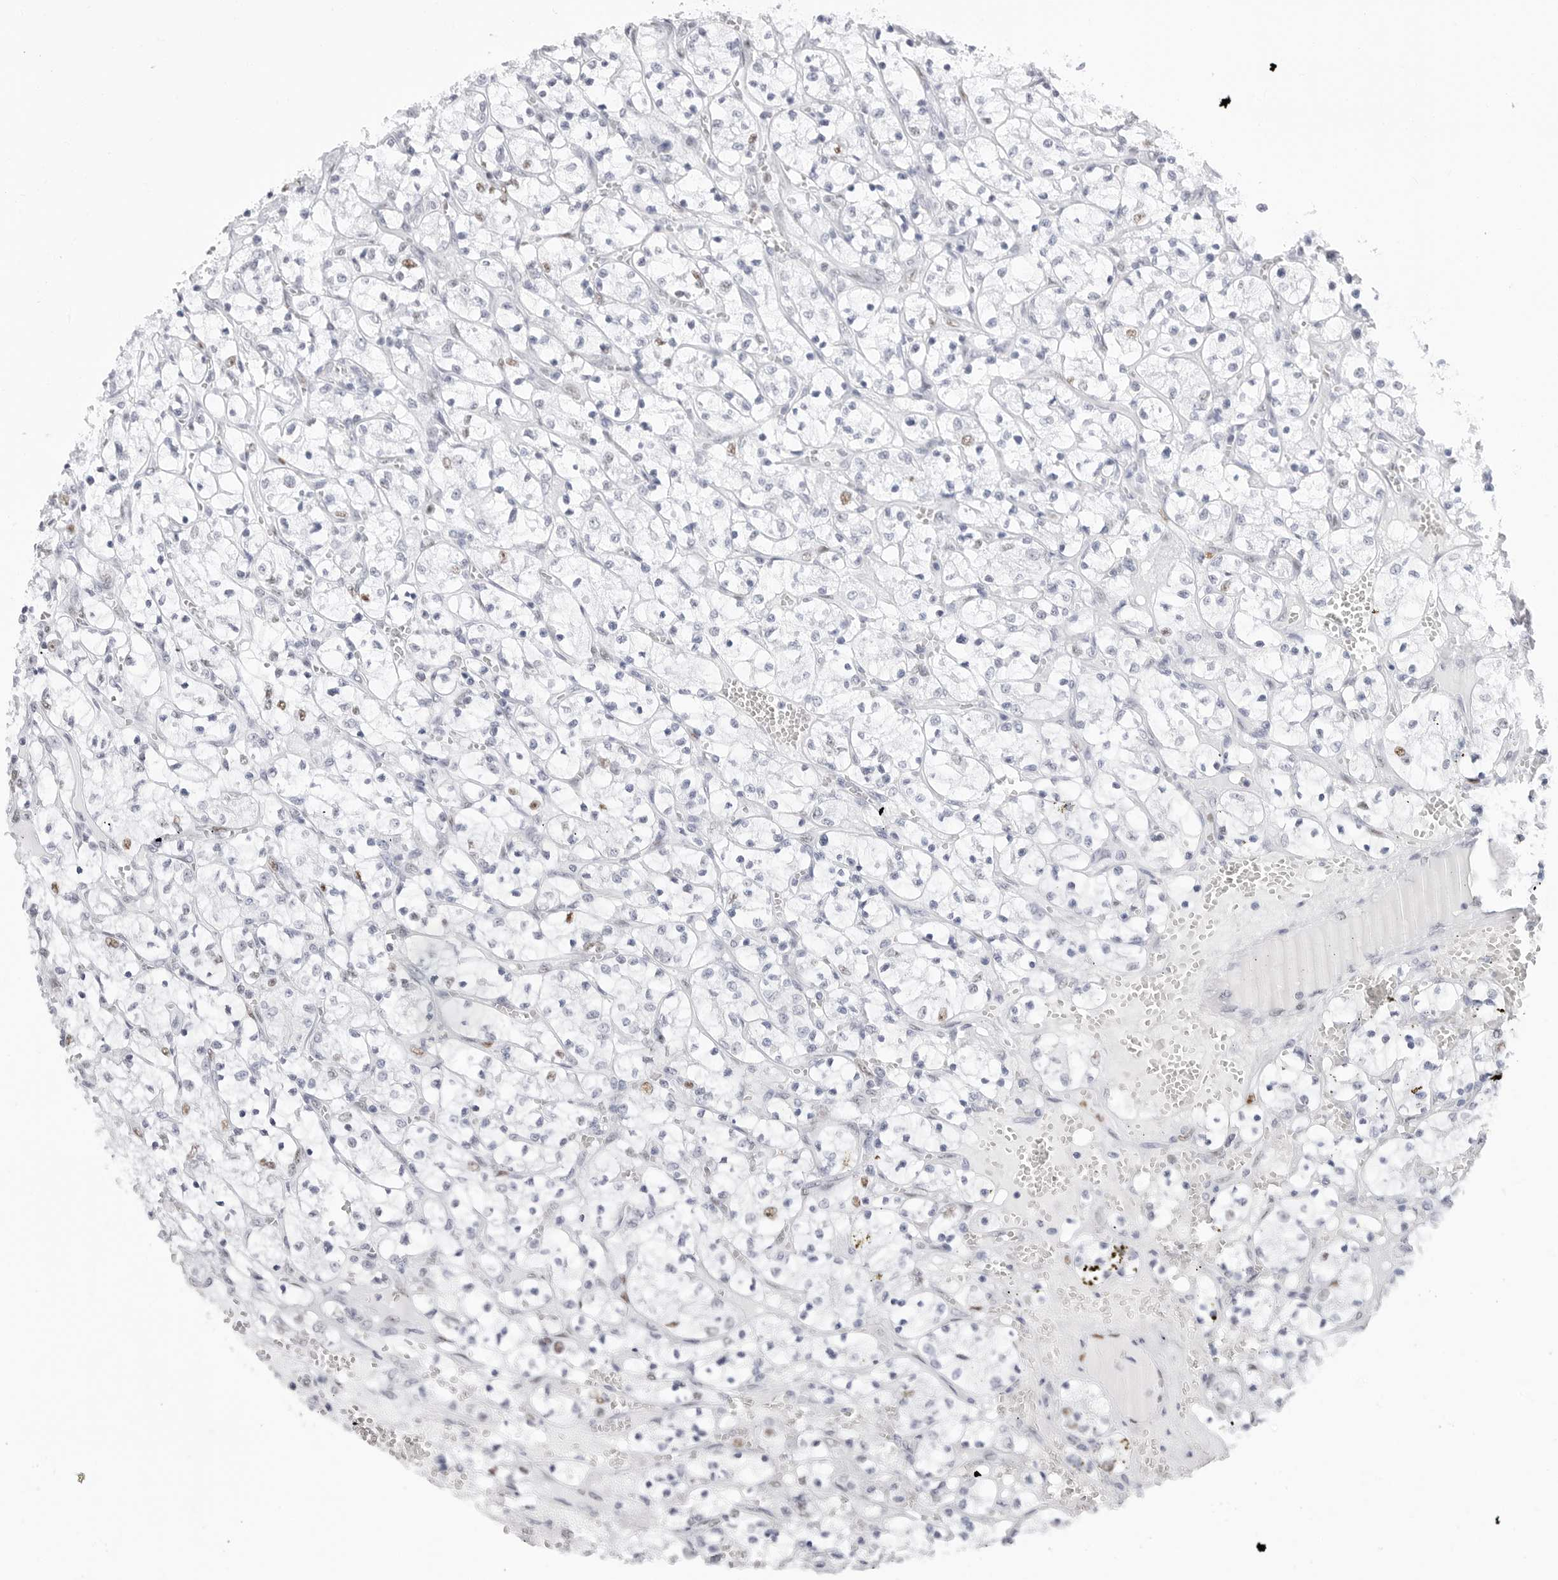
{"staining": {"intensity": "weak", "quantity": "<25%", "location": "nuclear"}, "tissue": "renal cancer", "cell_type": "Tumor cells", "image_type": "cancer", "snomed": [{"axis": "morphology", "description": "Adenocarcinoma, NOS"}, {"axis": "topography", "description": "Kidney"}], "caption": "This photomicrograph is of renal cancer stained with immunohistochemistry to label a protein in brown with the nuclei are counter-stained blue. There is no expression in tumor cells.", "gene": "NASP", "patient": {"sex": "female", "age": 69}}